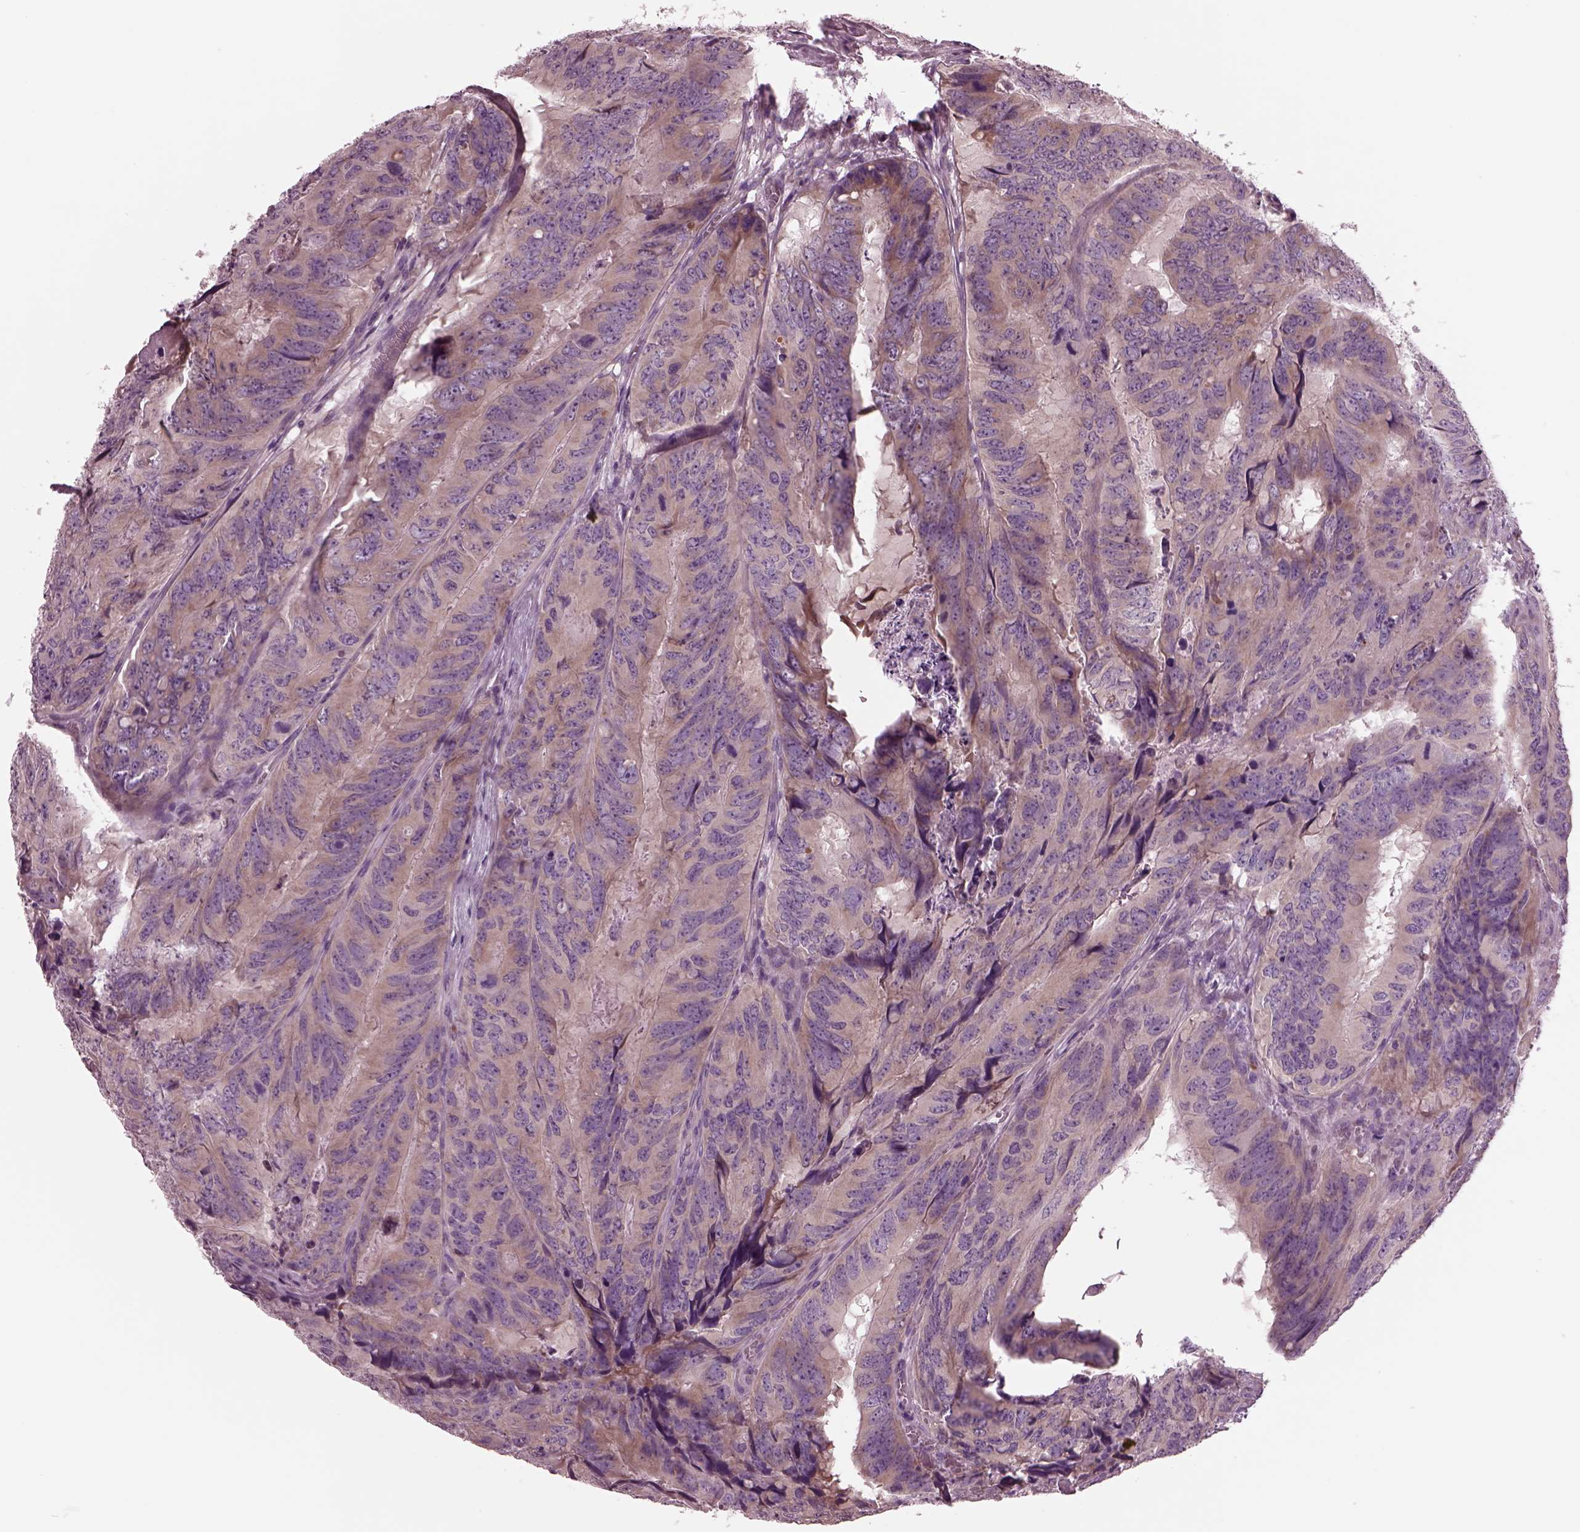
{"staining": {"intensity": "weak", "quantity": ">75%", "location": "cytoplasmic/membranous"}, "tissue": "colorectal cancer", "cell_type": "Tumor cells", "image_type": "cancer", "snomed": [{"axis": "morphology", "description": "Adenocarcinoma, NOS"}, {"axis": "topography", "description": "Colon"}], "caption": "A histopathology image of human colorectal cancer stained for a protein displays weak cytoplasmic/membranous brown staining in tumor cells.", "gene": "AP4M1", "patient": {"sex": "male", "age": 79}}